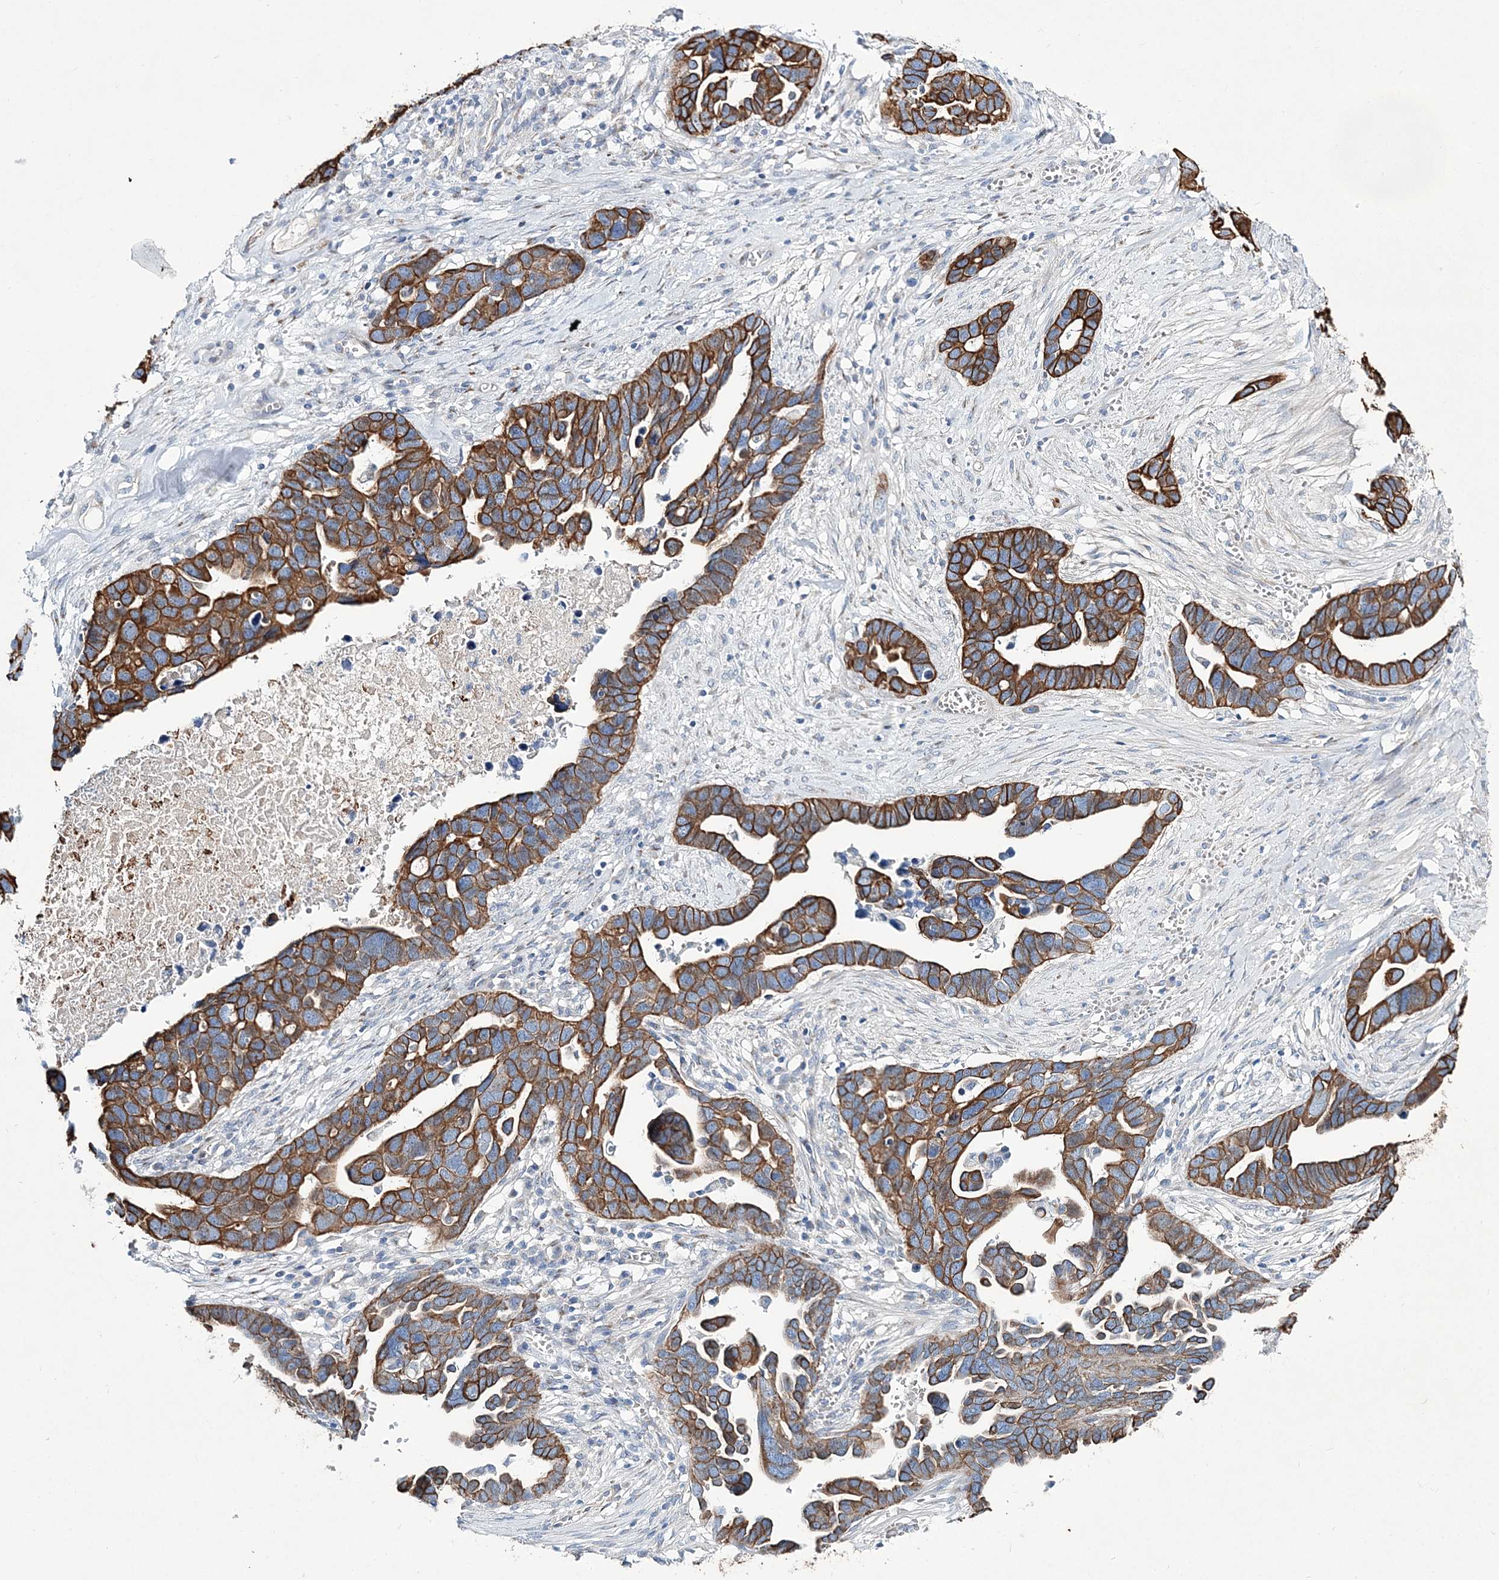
{"staining": {"intensity": "strong", "quantity": ">75%", "location": "cytoplasmic/membranous"}, "tissue": "ovarian cancer", "cell_type": "Tumor cells", "image_type": "cancer", "snomed": [{"axis": "morphology", "description": "Cystadenocarcinoma, serous, NOS"}, {"axis": "topography", "description": "Ovary"}], "caption": "The immunohistochemical stain labels strong cytoplasmic/membranous staining in tumor cells of ovarian cancer (serous cystadenocarcinoma) tissue. (IHC, brightfield microscopy, high magnification).", "gene": "ADGRL1", "patient": {"sex": "female", "age": 54}}